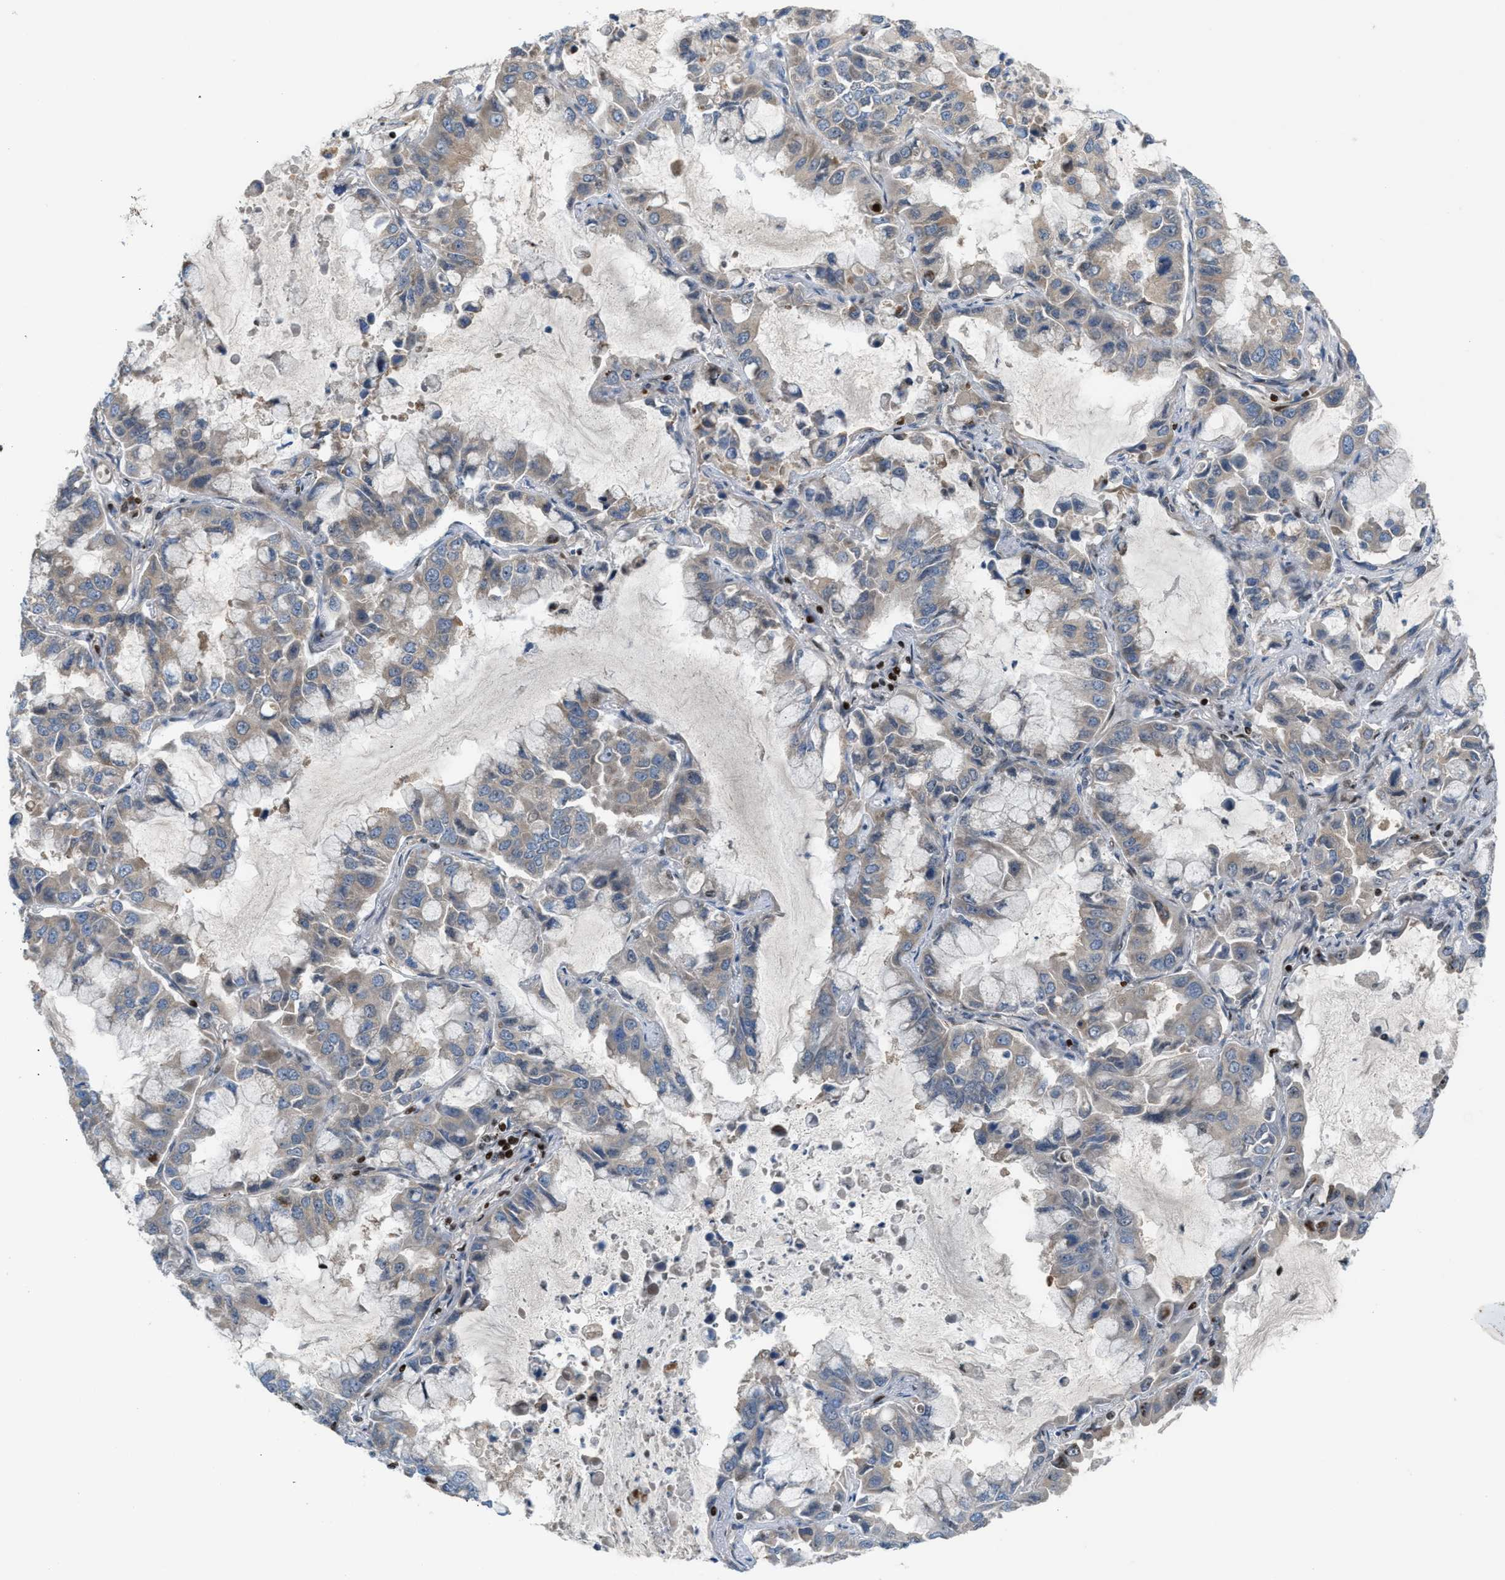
{"staining": {"intensity": "moderate", "quantity": "<25%", "location": "nuclear"}, "tissue": "lung cancer", "cell_type": "Tumor cells", "image_type": "cancer", "snomed": [{"axis": "morphology", "description": "Adenocarcinoma, NOS"}, {"axis": "topography", "description": "Lung"}], "caption": "There is low levels of moderate nuclear expression in tumor cells of lung cancer, as demonstrated by immunohistochemical staining (brown color).", "gene": "ZNF276", "patient": {"sex": "male", "age": 64}}